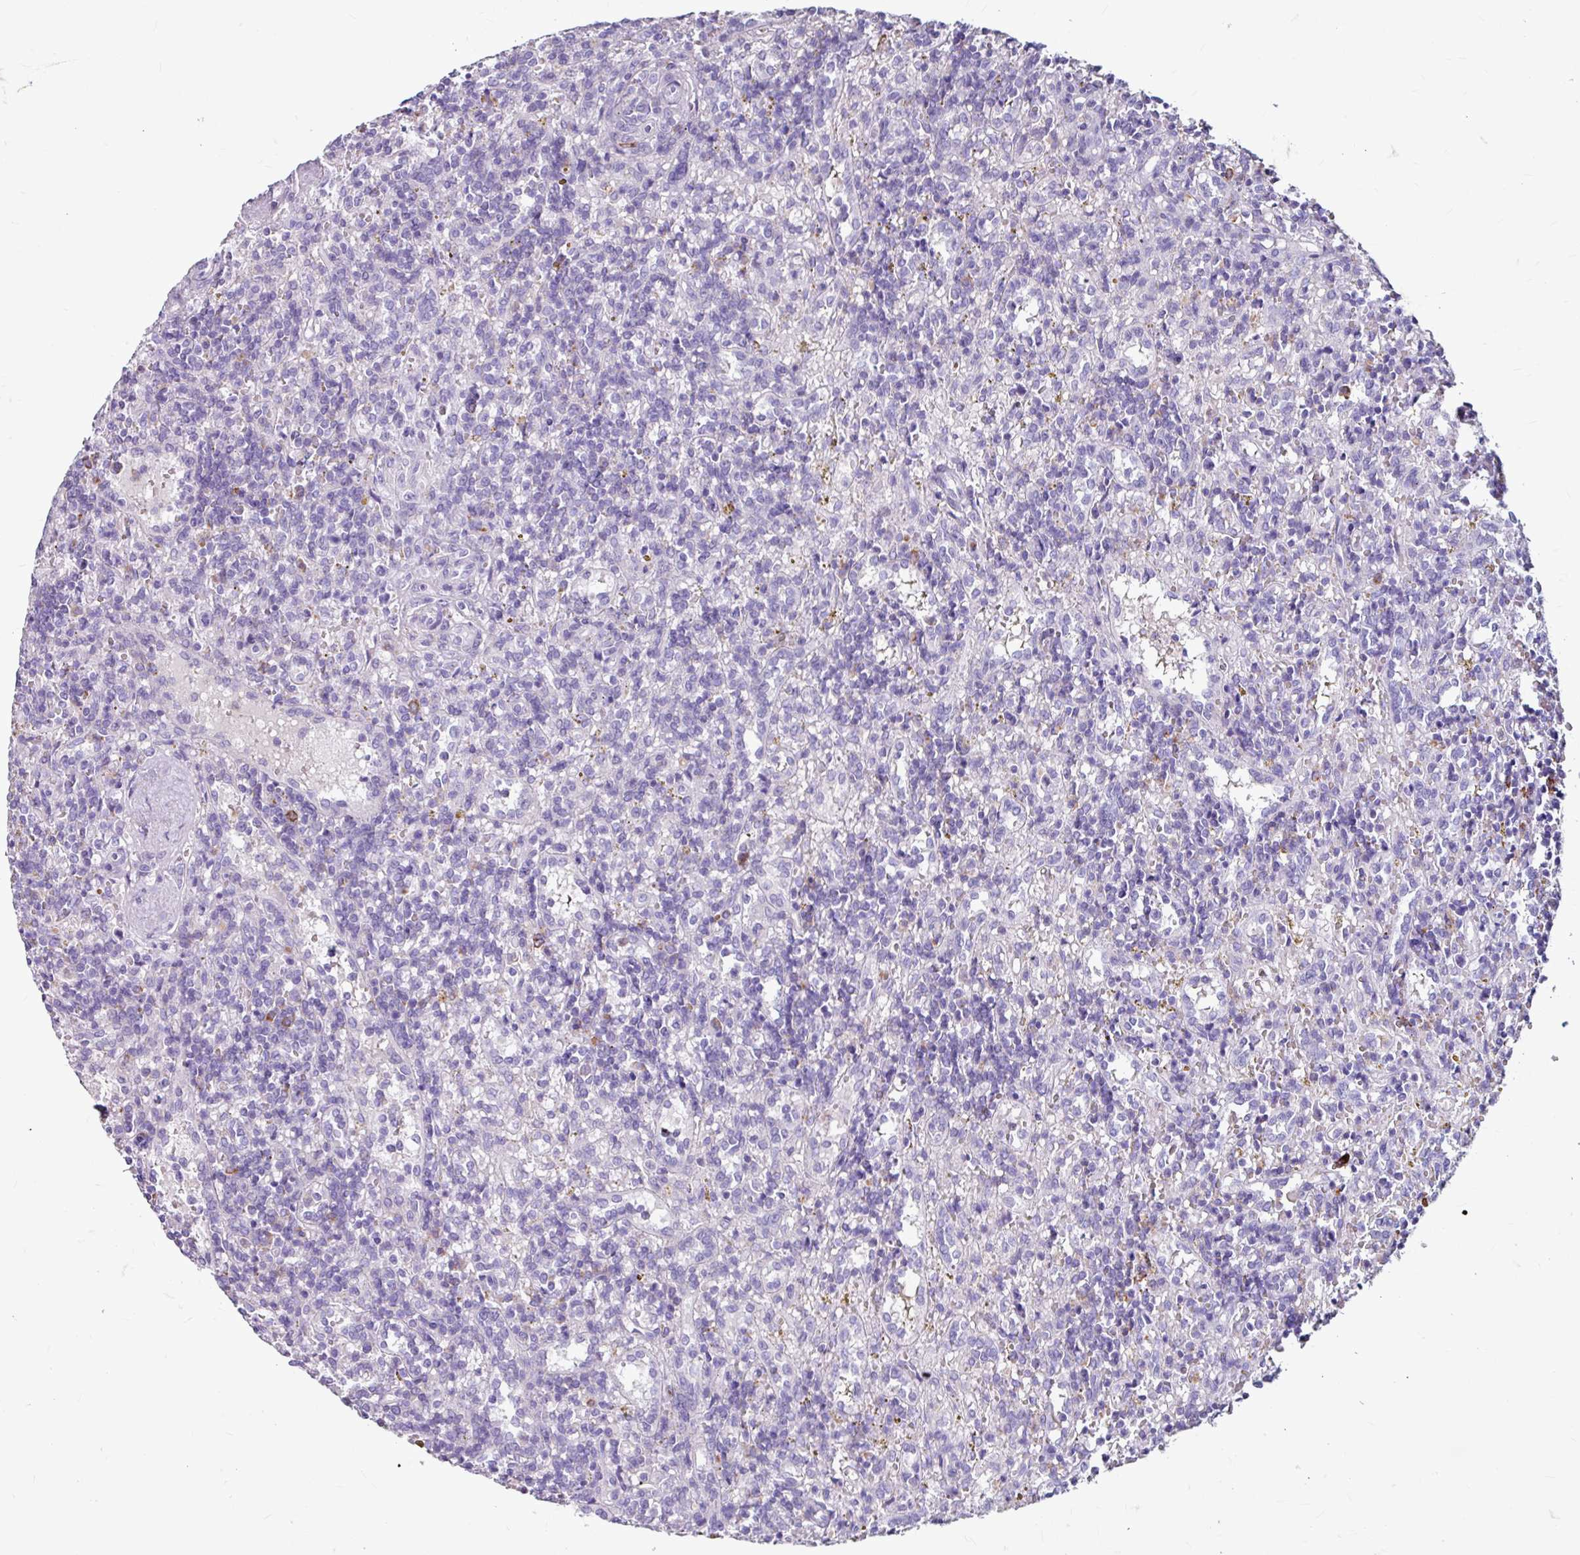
{"staining": {"intensity": "negative", "quantity": "none", "location": "none"}, "tissue": "lymphoma", "cell_type": "Tumor cells", "image_type": "cancer", "snomed": [{"axis": "morphology", "description": "Malignant lymphoma, non-Hodgkin's type, Low grade"}, {"axis": "topography", "description": "Spleen"}], "caption": "Micrograph shows no protein expression in tumor cells of lymphoma tissue.", "gene": "ANKRD1", "patient": {"sex": "male", "age": 67}}